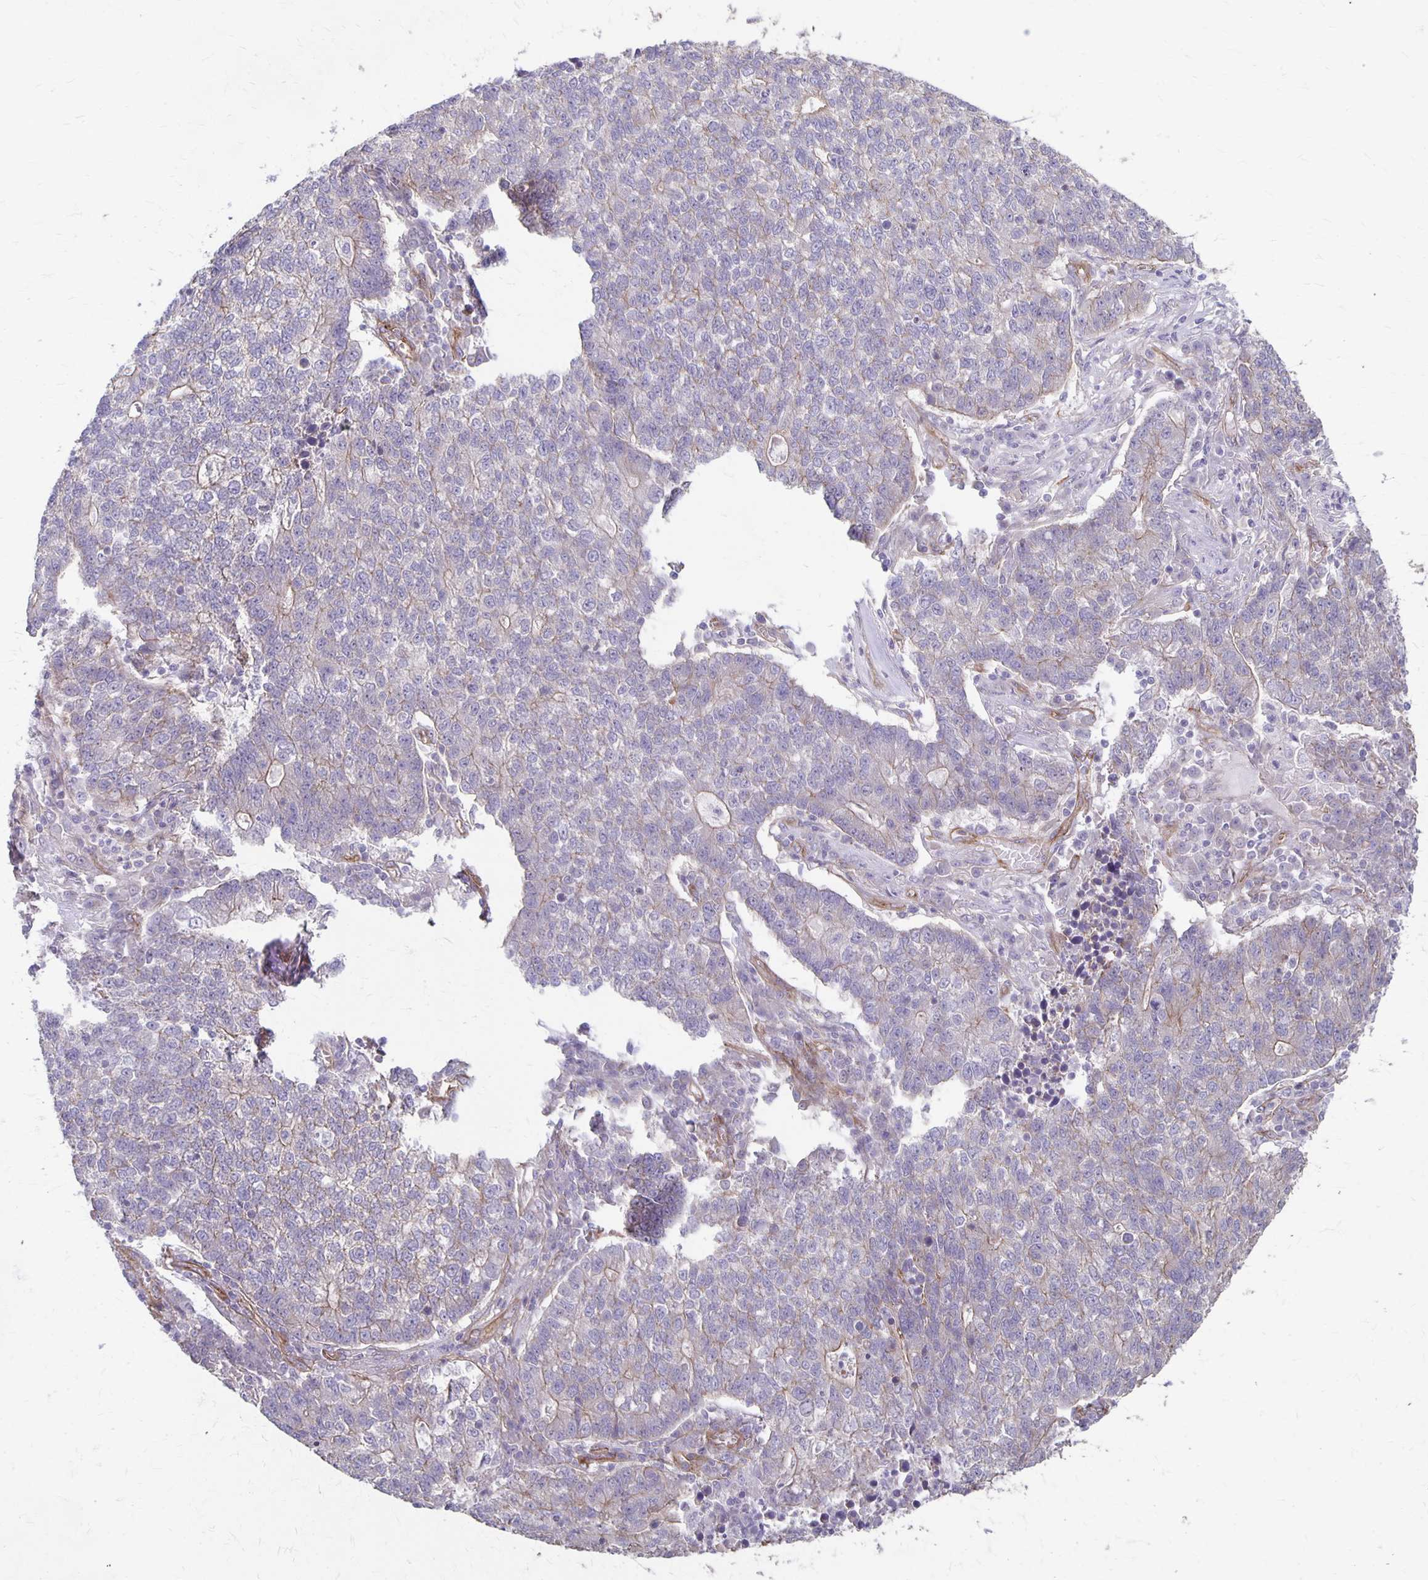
{"staining": {"intensity": "weak", "quantity": "<25%", "location": "cytoplasmic/membranous"}, "tissue": "lung cancer", "cell_type": "Tumor cells", "image_type": "cancer", "snomed": [{"axis": "morphology", "description": "Adenocarcinoma, NOS"}, {"axis": "topography", "description": "Lung"}], "caption": "DAB immunohistochemical staining of adenocarcinoma (lung) shows no significant staining in tumor cells.", "gene": "PPP1R3E", "patient": {"sex": "male", "age": 57}}